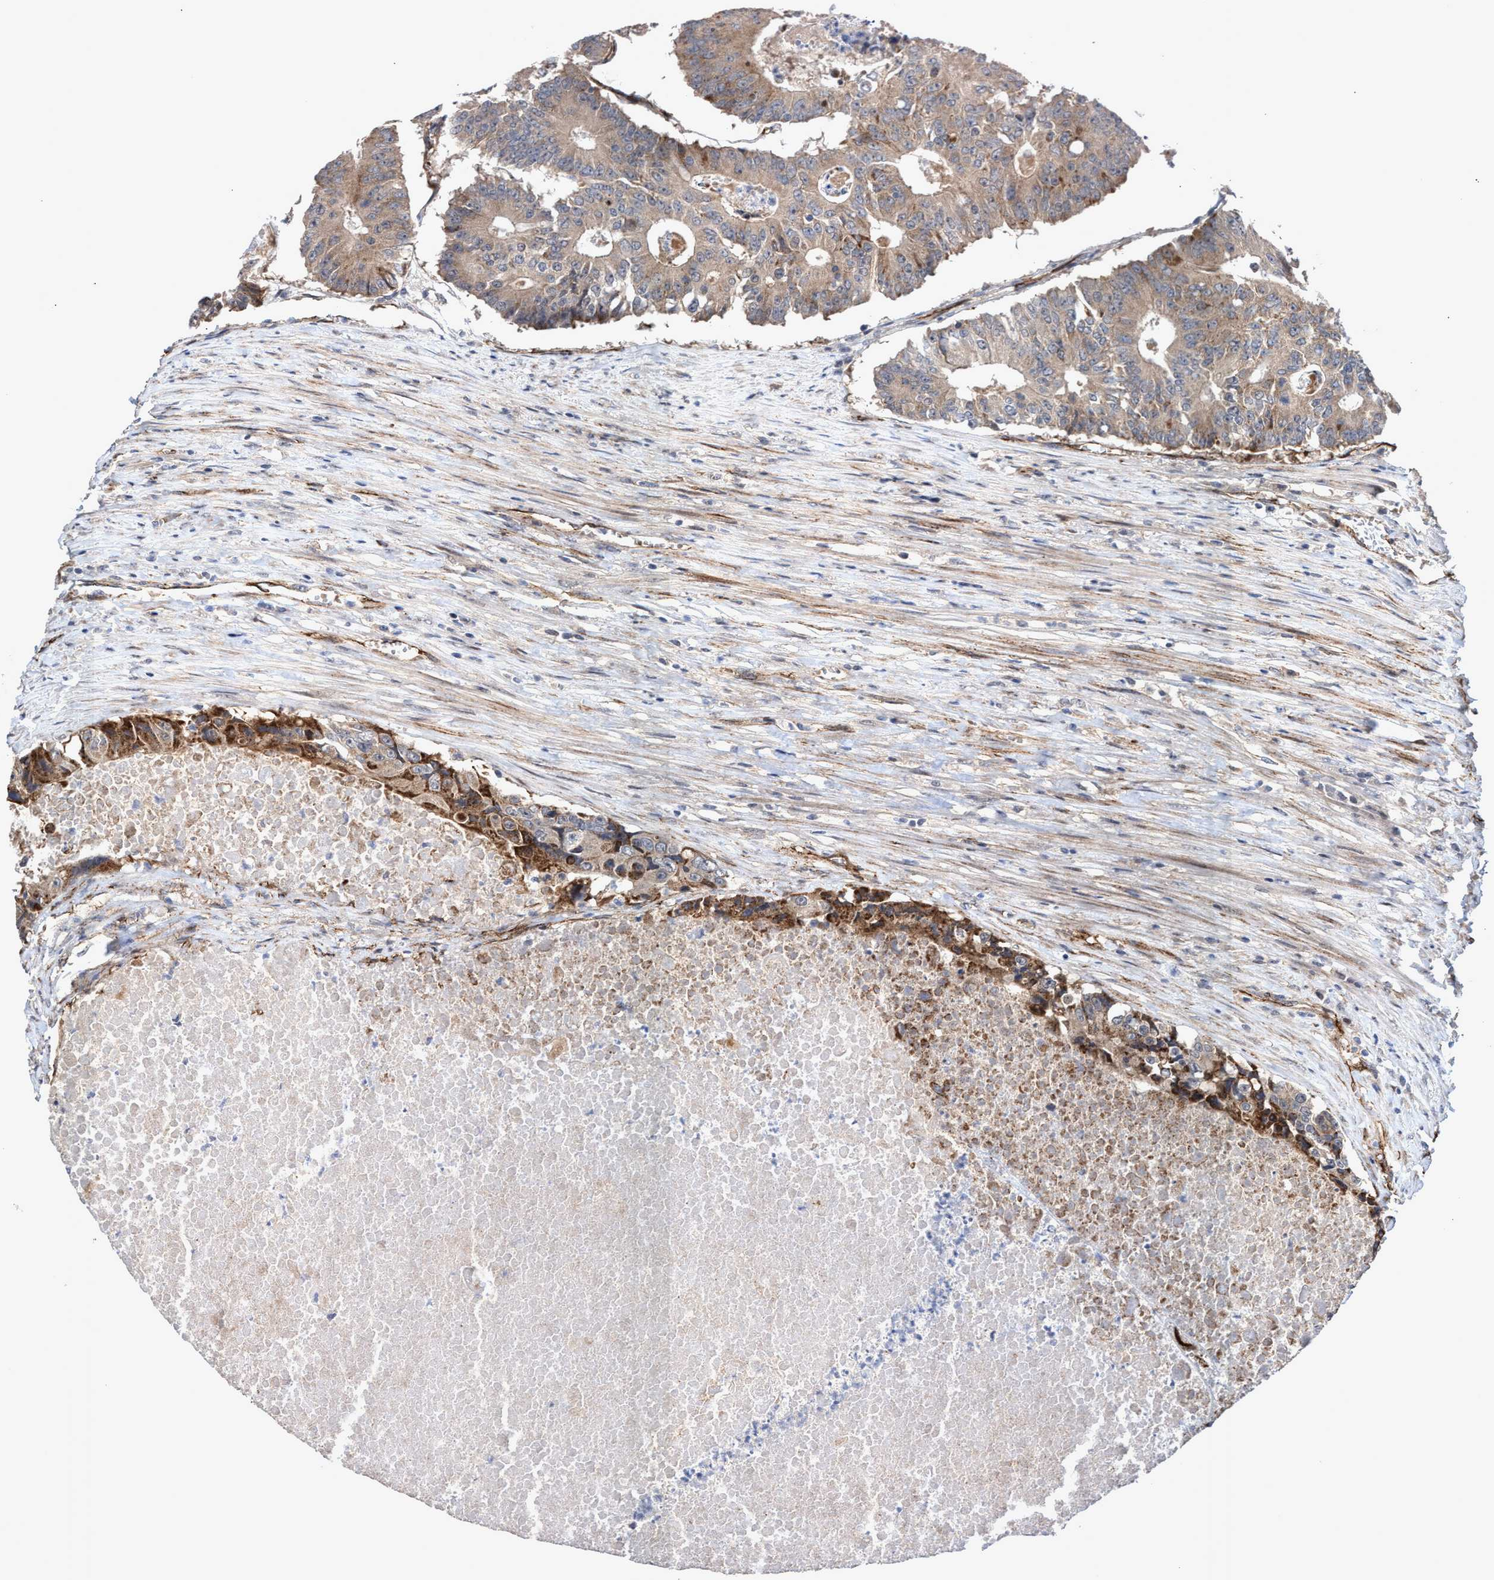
{"staining": {"intensity": "weak", "quantity": ">75%", "location": "cytoplasmic/membranous"}, "tissue": "colorectal cancer", "cell_type": "Tumor cells", "image_type": "cancer", "snomed": [{"axis": "morphology", "description": "Adenocarcinoma, NOS"}, {"axis": "topography", "description": "Colon"}], "caption": "Immunohistochemical staining of colorectal cancer reveals low levels of weak cytoplasmic/membranous protein positivity in about >75% of tumor cells. (DAB IHC with brightfield microscopy, high magnification).", "gene": "ZNF750", "patient": {"sex": "male", "age": 87}}